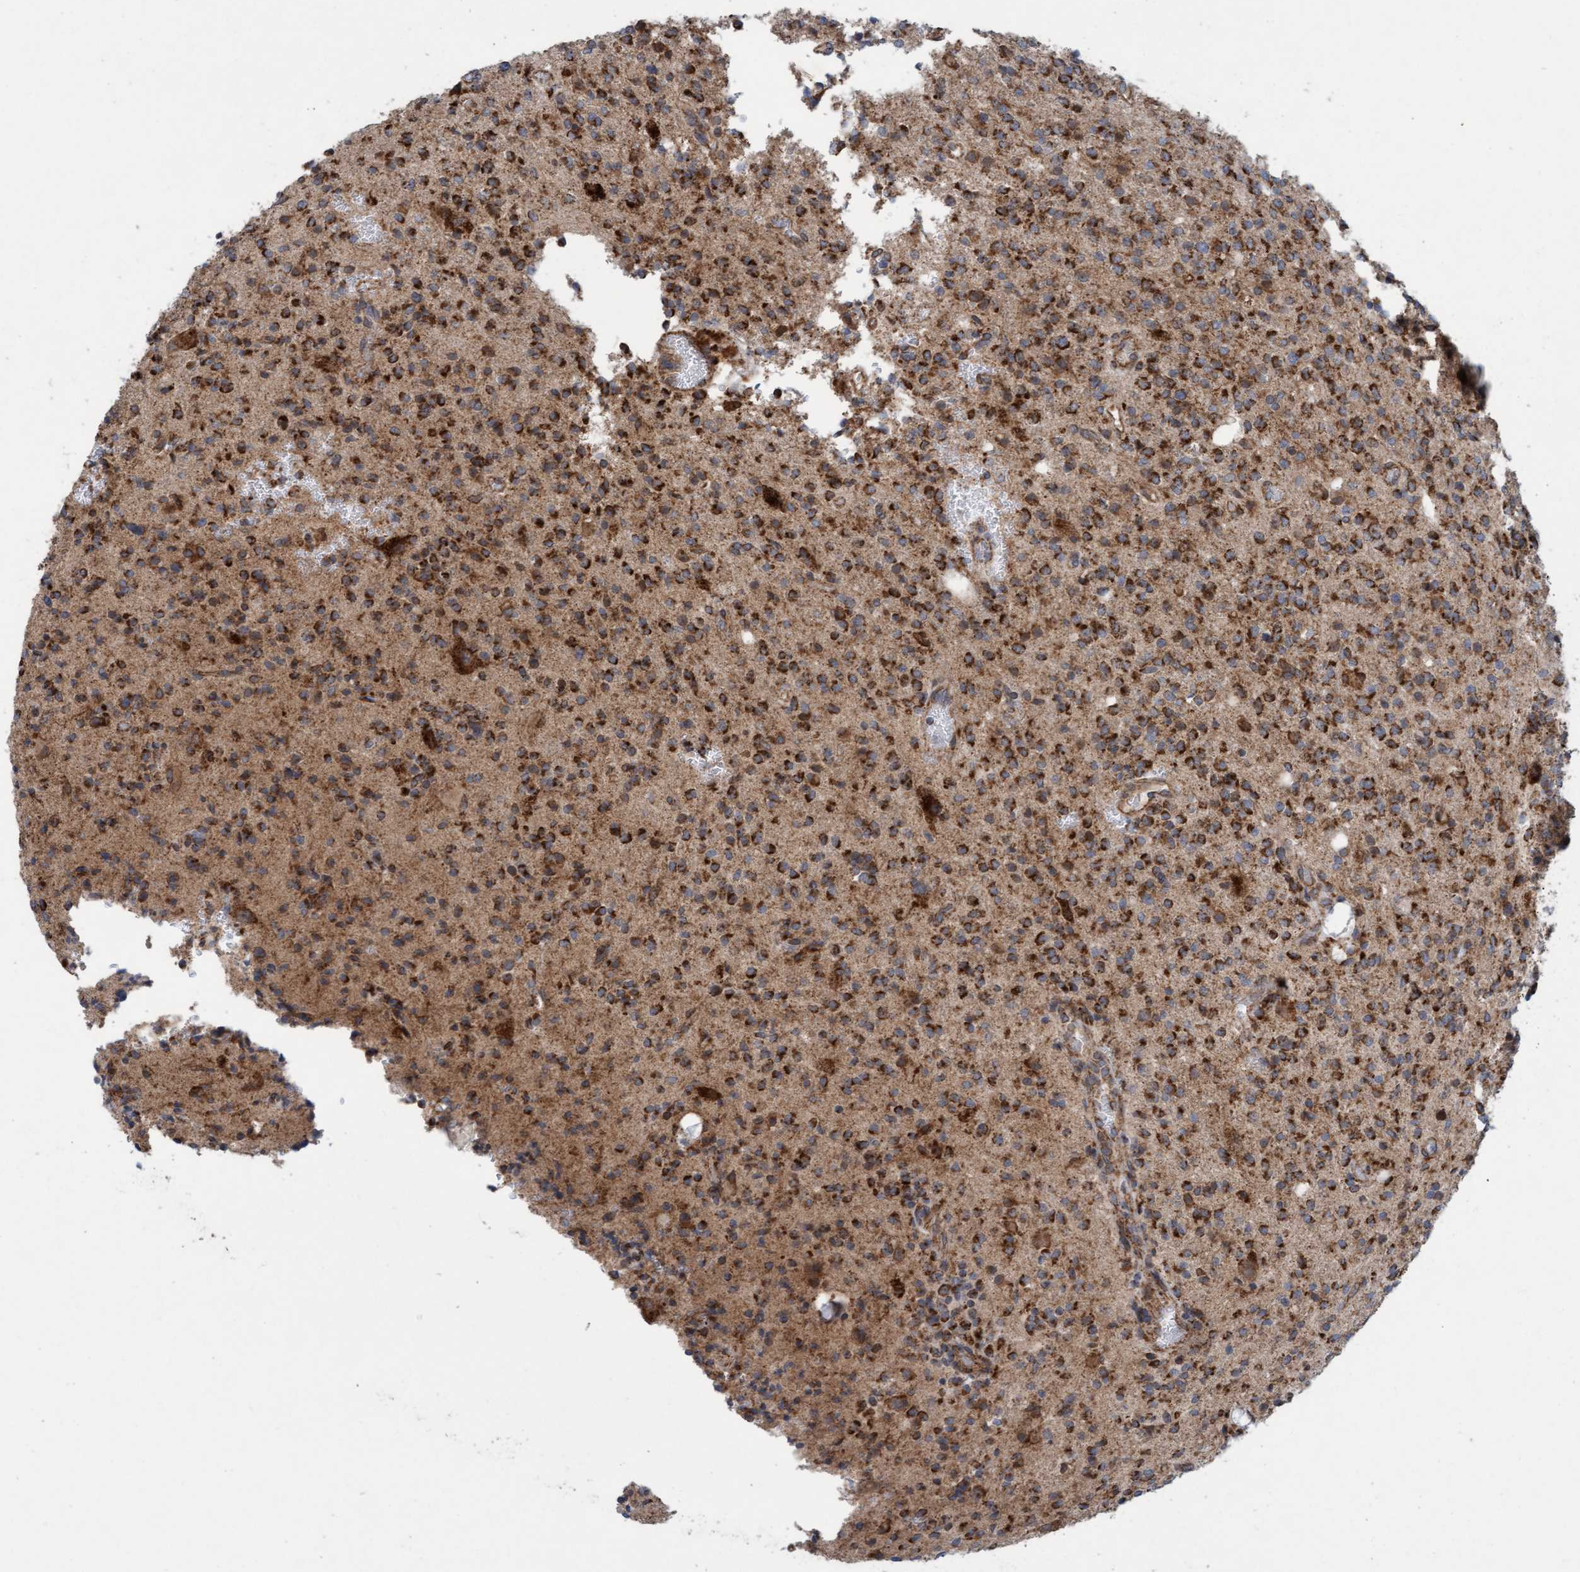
{"staining": {"intensity": "strong", "quantity": ">75%", "location": "cytoplasmic/membranous"}, "tissue": "glioma", "cell_type": "Tumor cells", "image_type": "cancer", "snomed": [{"axis": "morphology", "description": "Glioma, malignant, High grade"}, {"axis": "topography", "description": "Brain"}], "caption": "Tumor cells reveal strong cytoplasmic/membranous staining in approximately >75% of cells in malignant glioma (high-grade).", "gene": "MRPS23", "patient": {"sex": "male", "age": 34}}